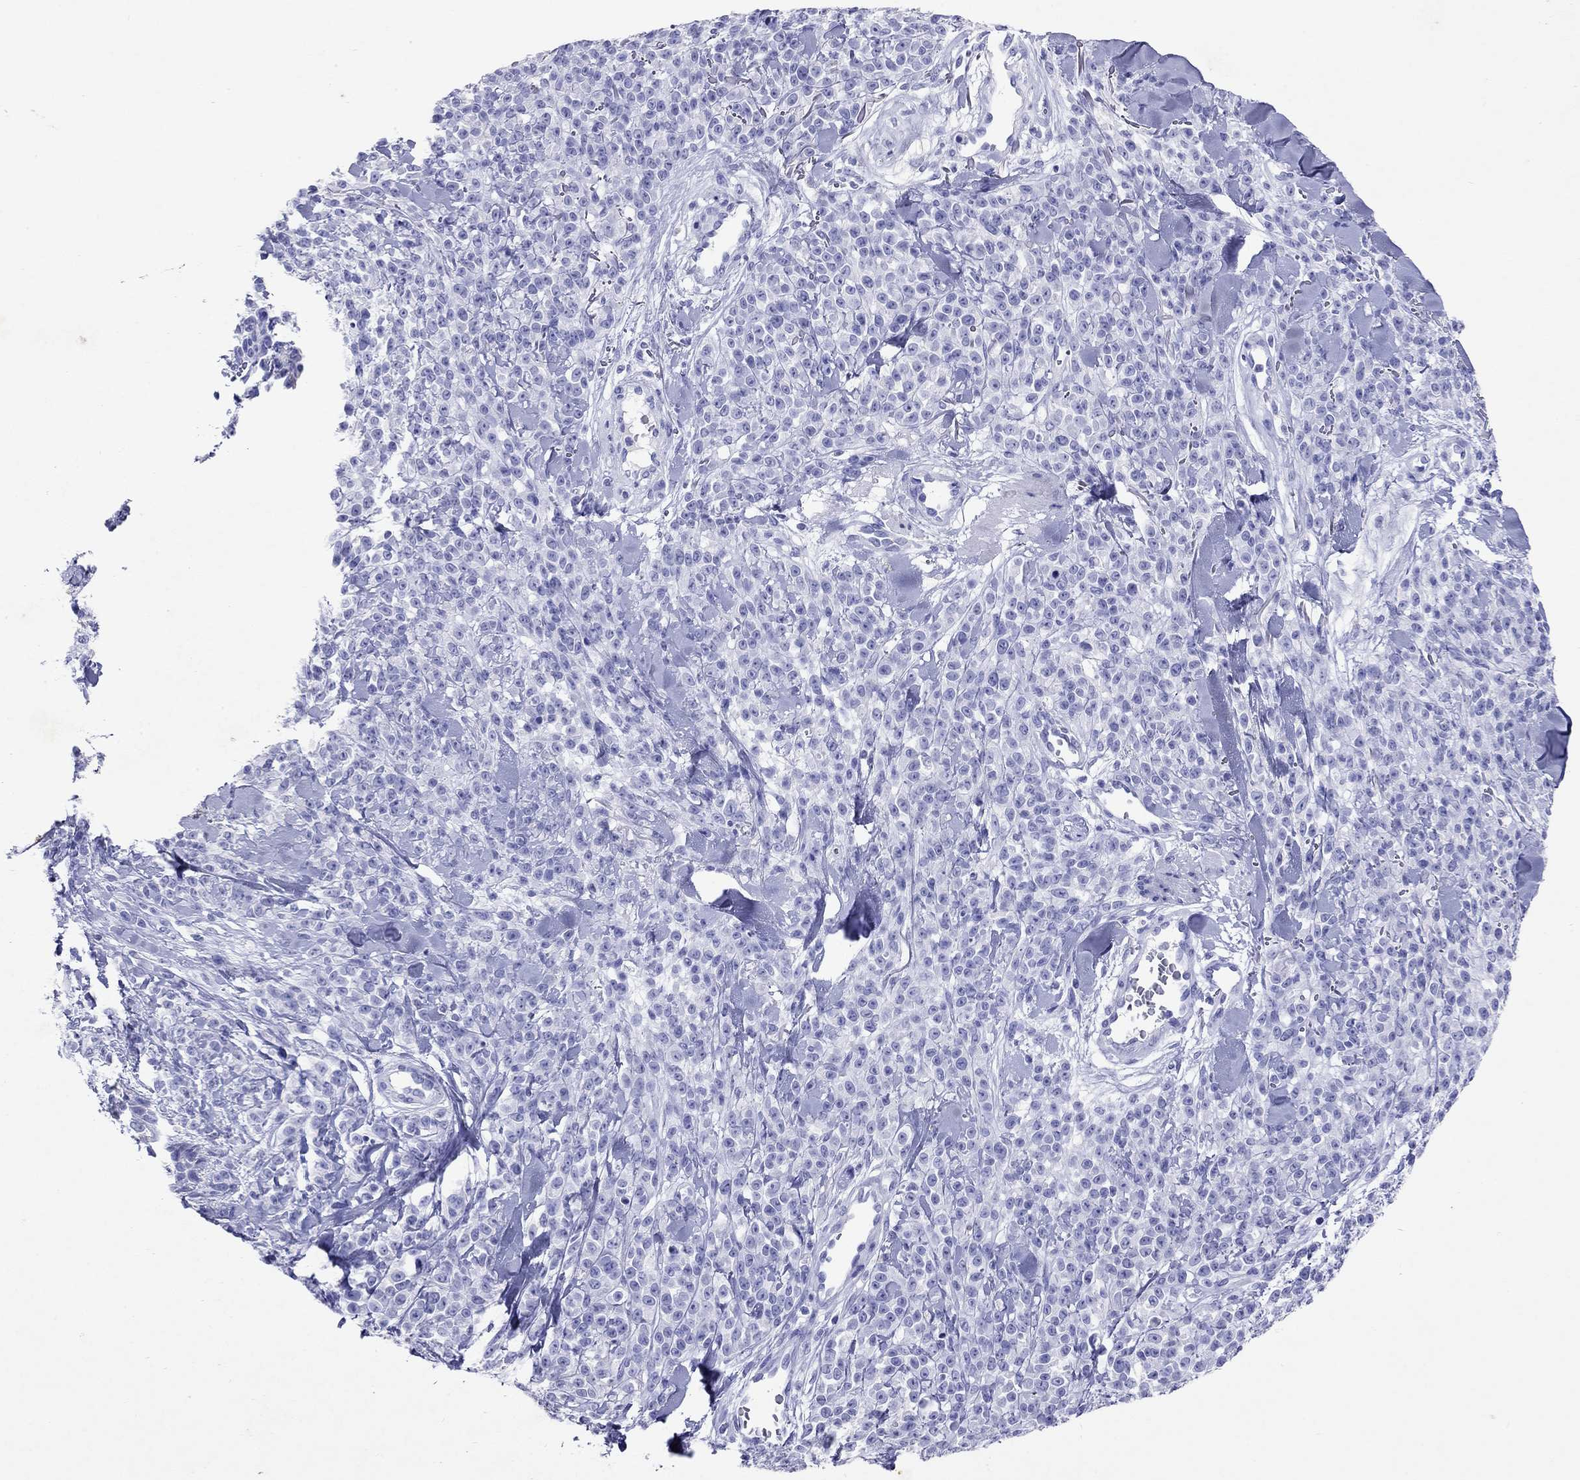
{"staining": {"intensity": "negative", "quantity": "none", "location": "none"}, "tissue": "melanoma", "cell_type": "Tumor cells", "image_type": "cancer", "snomed": [{"axis": "morphology", "description": "Malignant melanoma, NOS"}, {"axis": "topography", "description": "Skin"}, {"axis": "topography", "description": "Skin of trunk"}], "caption": "Malignant melanoma was stained to show a protein in brown. There is no significant staining in tumor cells. (Stains: DAB (3,3'-diaminobenzidine) immunohistochemistry (IHC) with hematoxylin counter stain, Microscopy: brightfield microscopy at high magnification).", "gene": "ARMC12", "patient": {"sex": "male", "age": 74}}